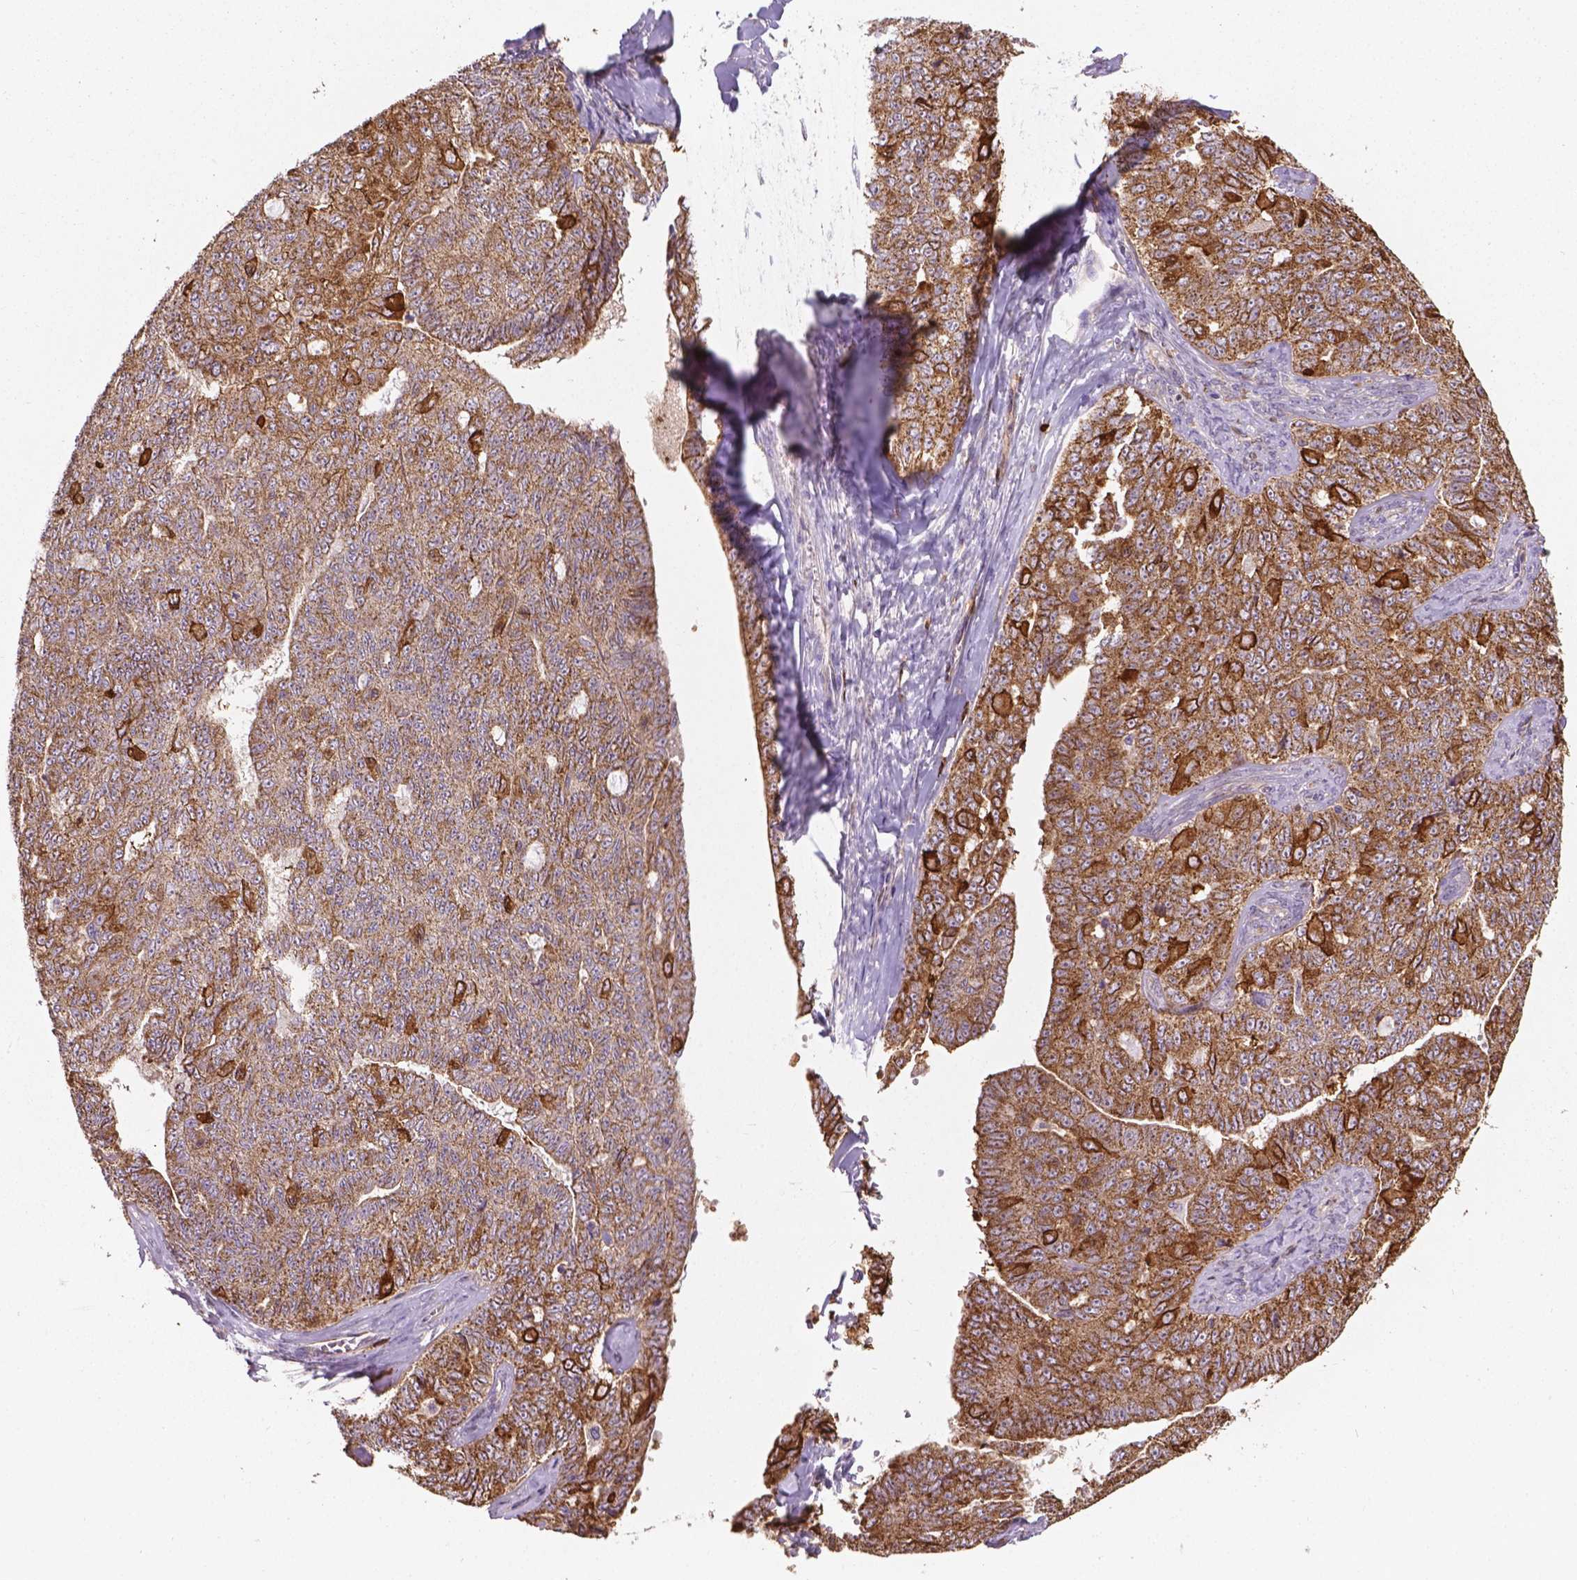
{"staining": {"intensity": "moderate", "quantity": ">75%", "location": "cytoplasmic/membranous"}, "tissue": "ovarian cancer", "cell_type": "Tumor cells", "image_type": "cancer", "snomed": [{"axis": "morphology", "description": "Cystadenocarcinoma, serous, NOS"}, {"axis": "topography", "description": "Ovary"}], "caption": "Immunohistochemical staining of ovarian serous cystadenocarcinoma reveals medium levels of moderate cytoplasmic/membranous staining in about >75% of tumor cells.", "gene": "TCAF1", "patient": {"sex": "female", "age": 71}}